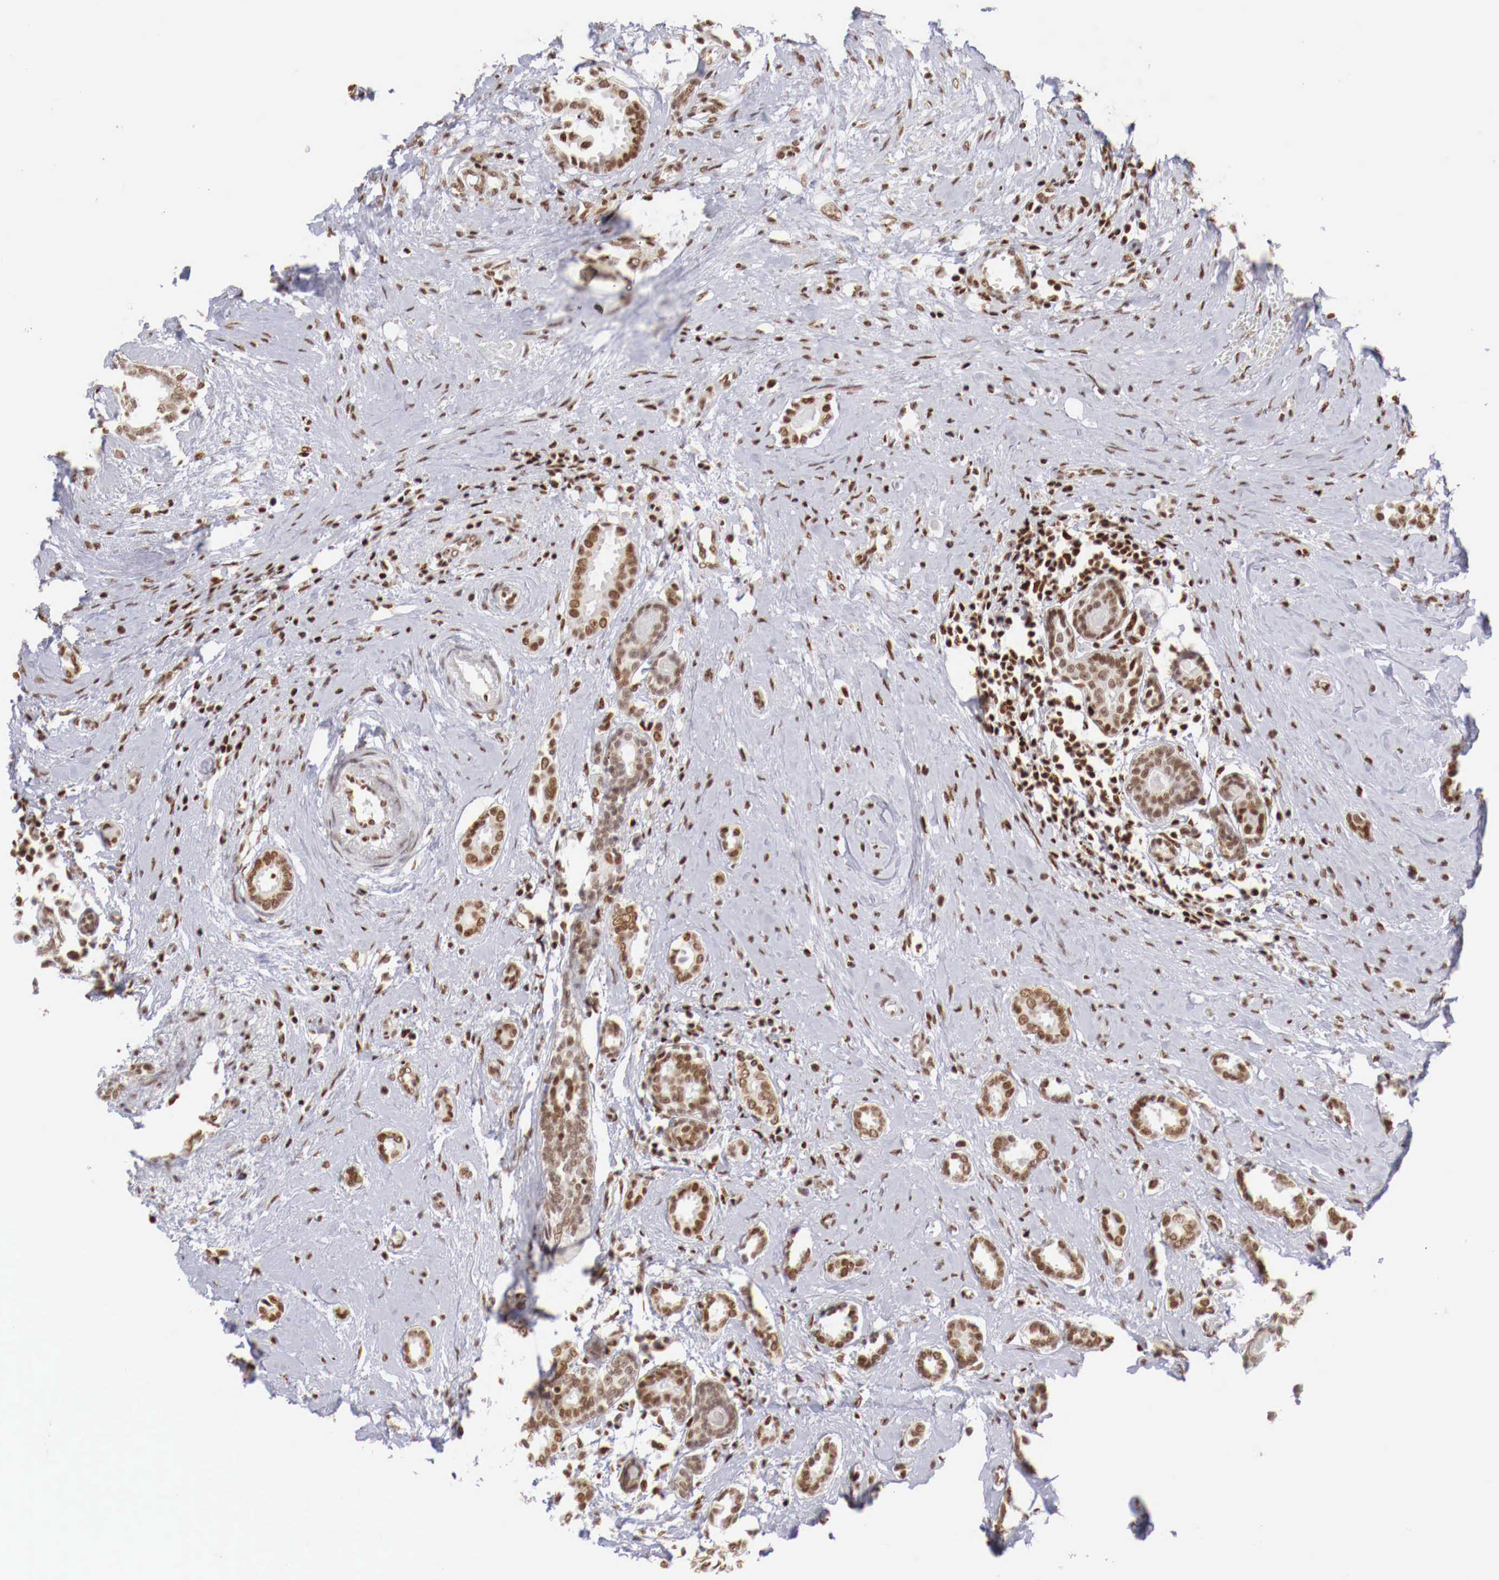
{"staining": {"intensity": "moderate", "quantity": ">75%", "location": "nuclear"}, "tissue": "breast cancer", "cell_type": "Tumor cells", "image_type": "cancer", "snomed": [{"axis": "morphology", "description": "Duct carcinoma"}, {"axis": "topography", "description": "Breast"}], "caption": "Immunohistochemical staining of intraductal carcinoma (breast) exhibits medium levels of moderate nuclear positivity in about >75% of tumor cells.", "gene": "MAX", "patient": {"sex": "female", "age": 50}}